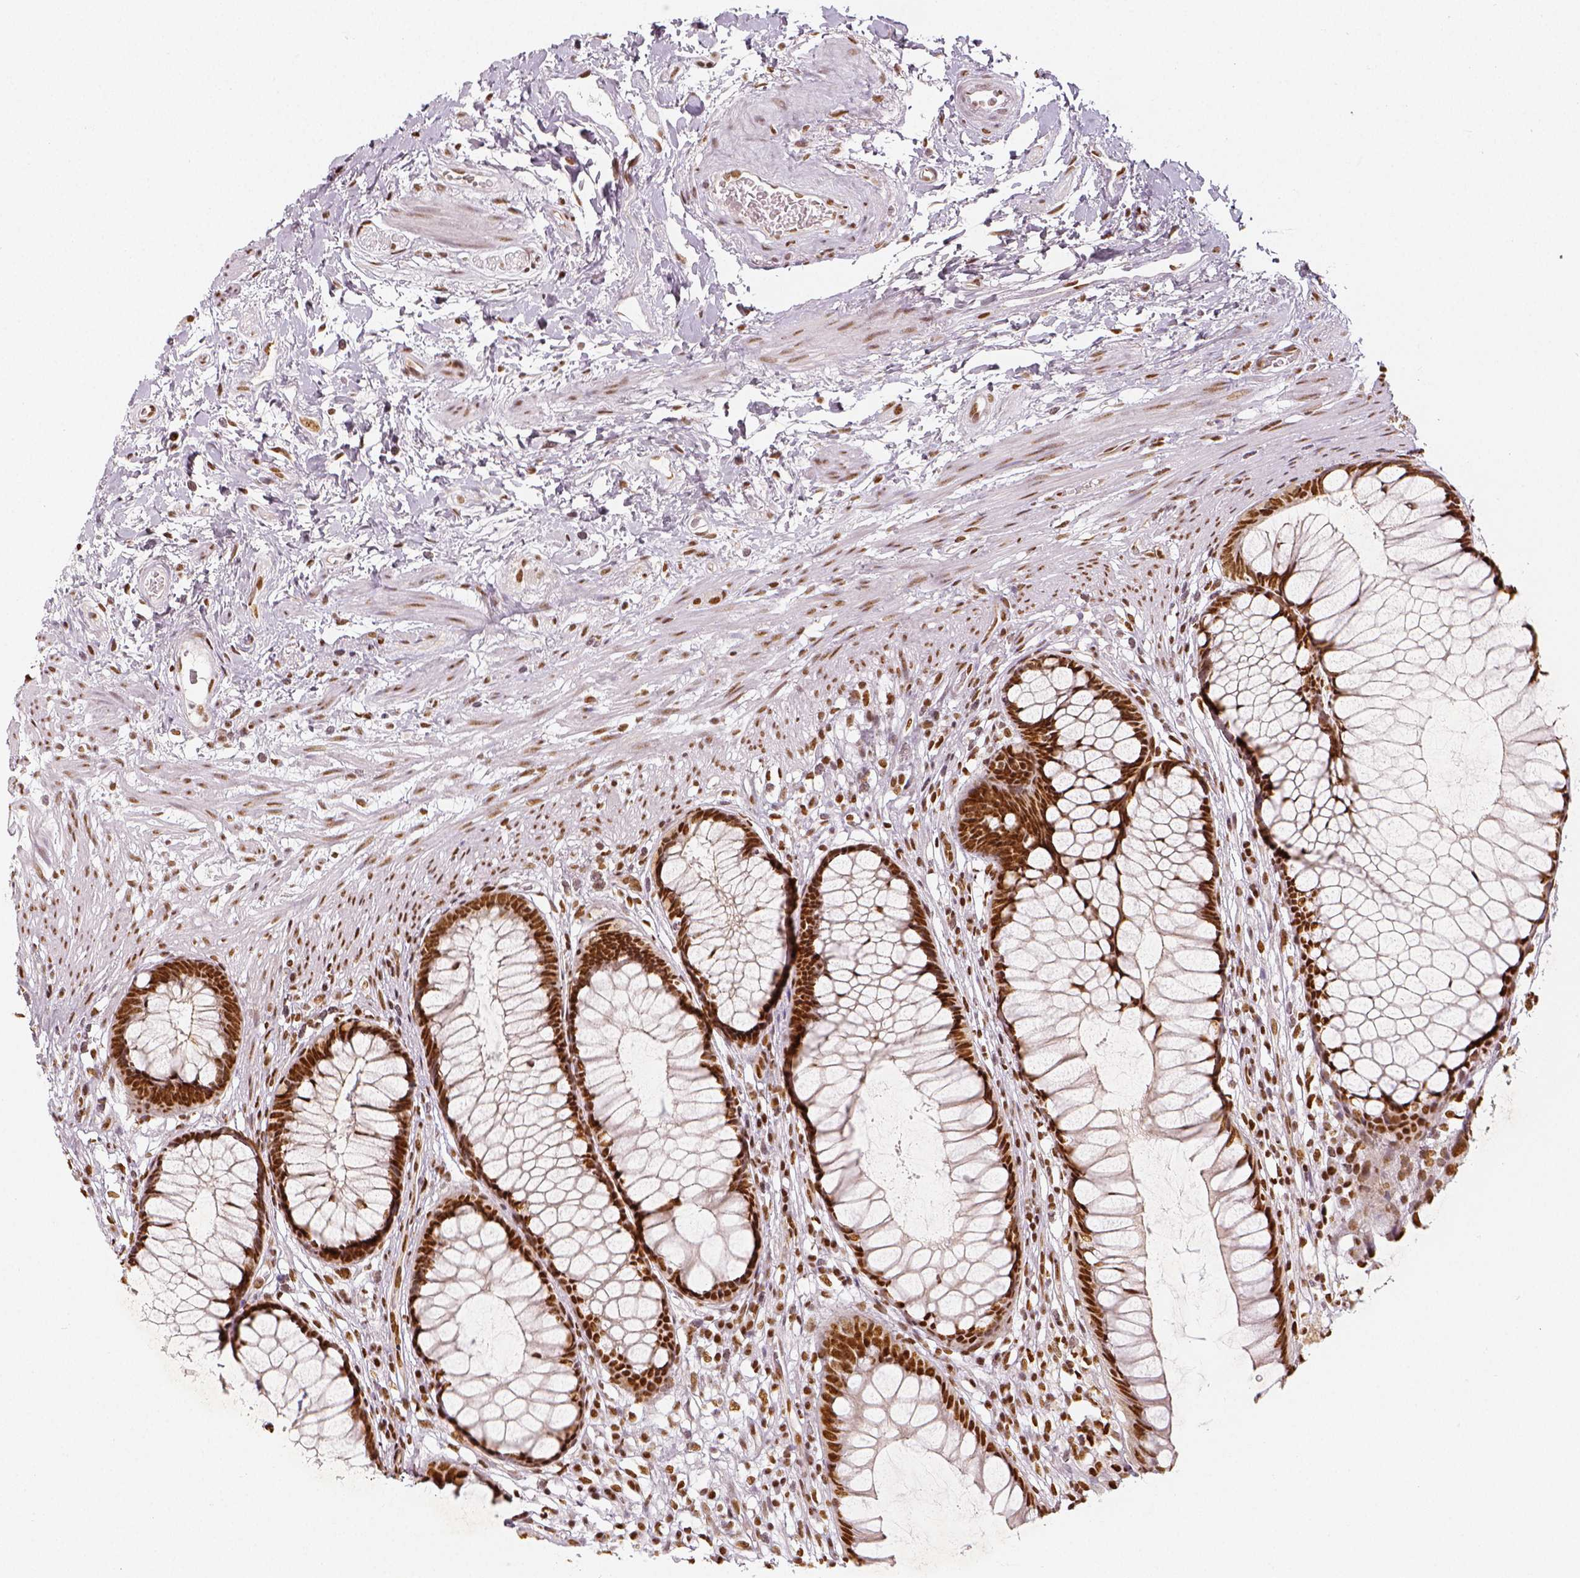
{"staining": {"intensity": "strong", "quantity": ">75%", "location": "nuclear"}, "tissue": "rectum", "cell_type": "Glandular cells", "image_type": "normal", "snomed": [{"axis": "morphology", "description": "Normal tissue, NOS"}, {"axis": "topography", "description": "Smooth muscle"}, {"axis": "topography", "description": "Rectum"}], "caption": "Protein staining exhibits strong nuclear positivity in approximately >75% of glandular cells in normal rectum.", "gene": "KDM5B", "patient": {"sex": "male", "age": 53}}